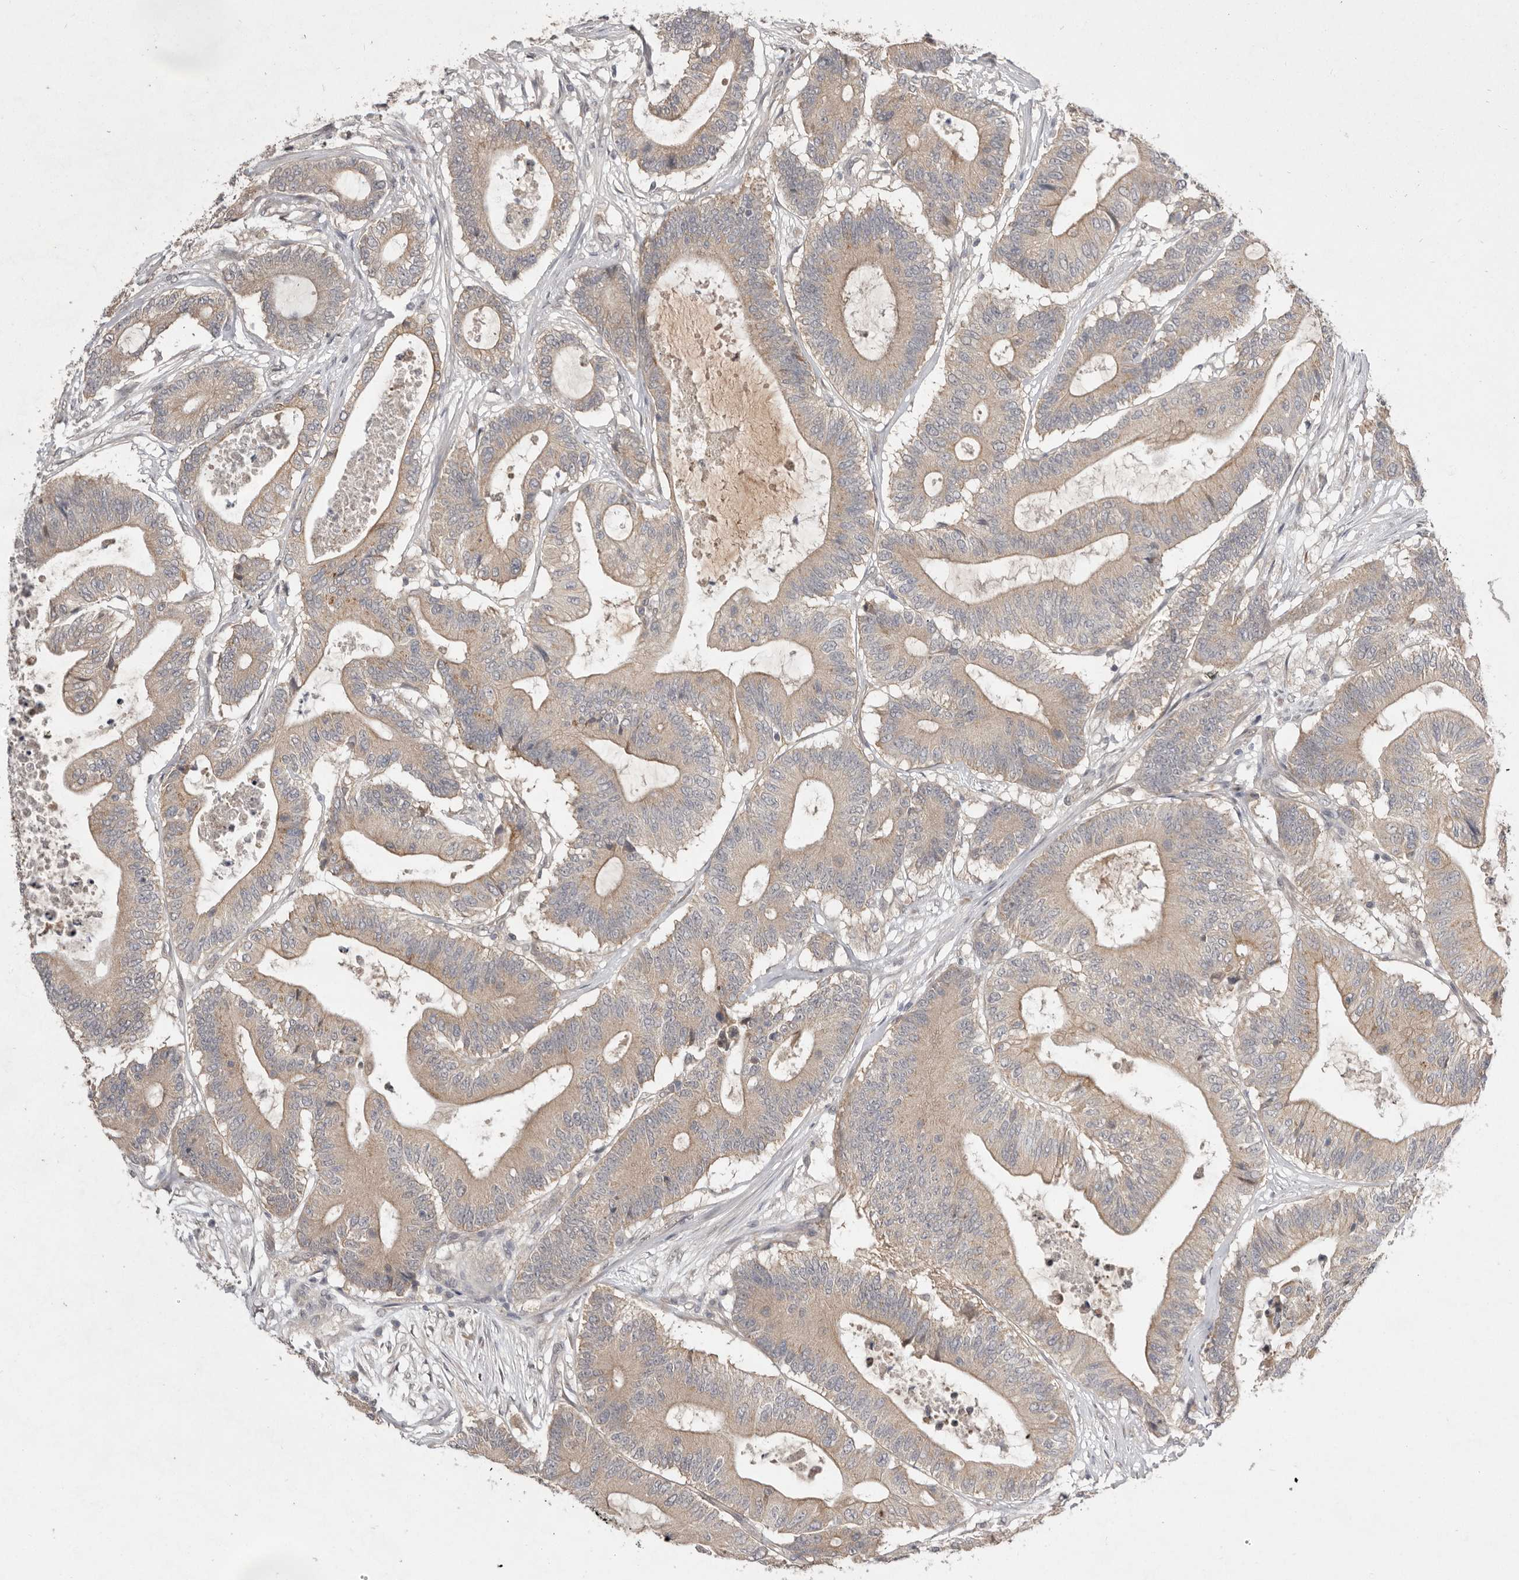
{"staining": {"intensity": "weak", "quantity": ">75%", "location": "cytoplasmic/membranous"}, "tissue": "colorectal cancer", "cell_type": "Tumor cells", "image_type": "cancer", "snomed": [{"axis": "morphology", "description": "Adenocarcinoma, NOS"}, {"axis": "topography", "description": "Colon"}], "caption": "Brown immunohistochemical staining in adenocarcinoma (colorectal) shows weak cytoplasmic/membranous staining in about >75% of tumor cells.", "gene": "NSUN4", "patient": {"sex": "female", "age": 84}}